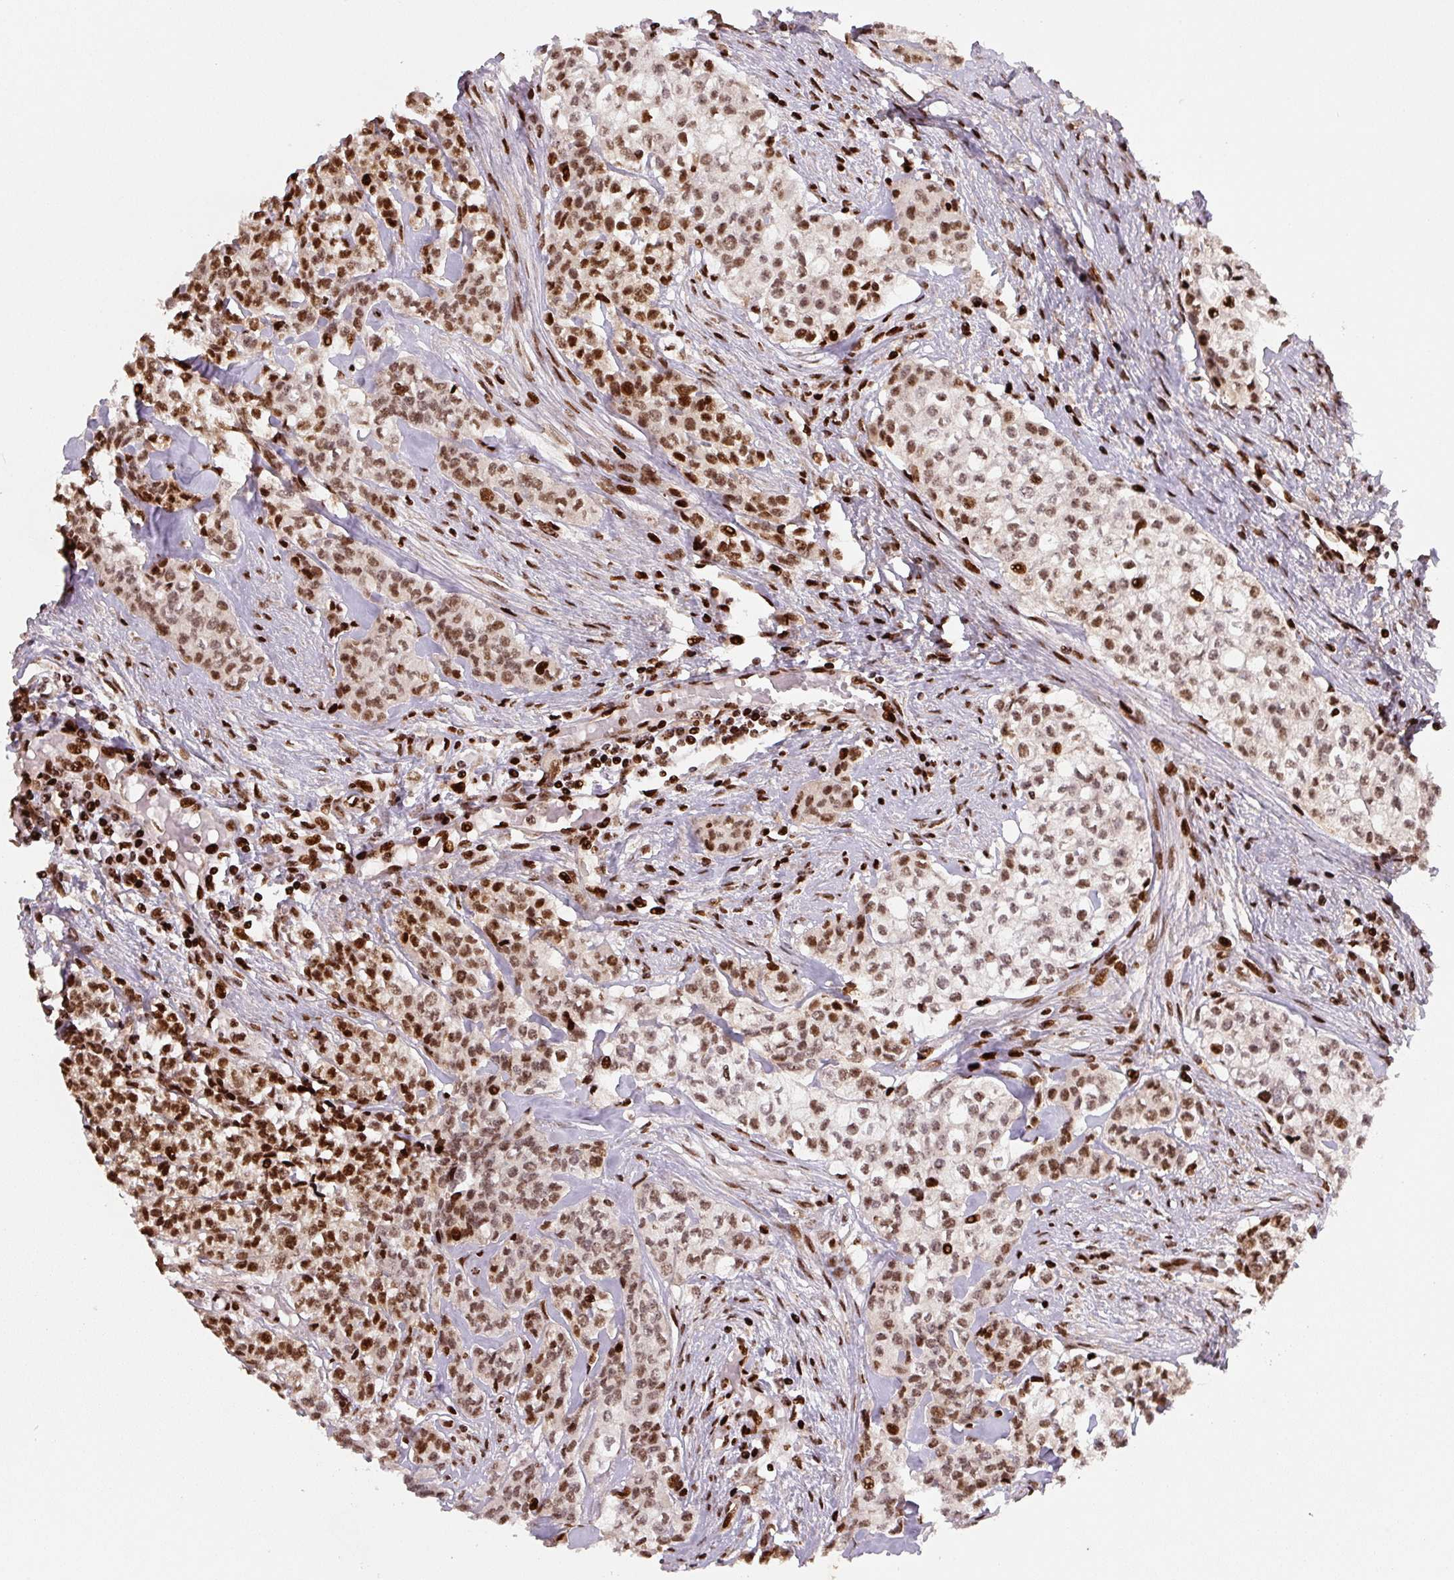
{"staining": {"intensity": "strong", "quantity": "25%-75%", "location": "nuclear"}, "tissue": "head and neck cancer", "cell_type": "Tumor cells", "image_type": "cancer", "snomed": [{"axis": "morphology", "description": "Adenocarcinoma, NOS"}, {"axis": "topography", "description": "Head-Neck"}], "caption": "High-power microscopy captured an immunohistochemistry (IHC) image of head and neck adenocarcinoma, revealing strong nuclear staining in about 25%-75% of tumor cells.", "gene": "PYDC2", "patient": {"sex": "male", "age": 81}}